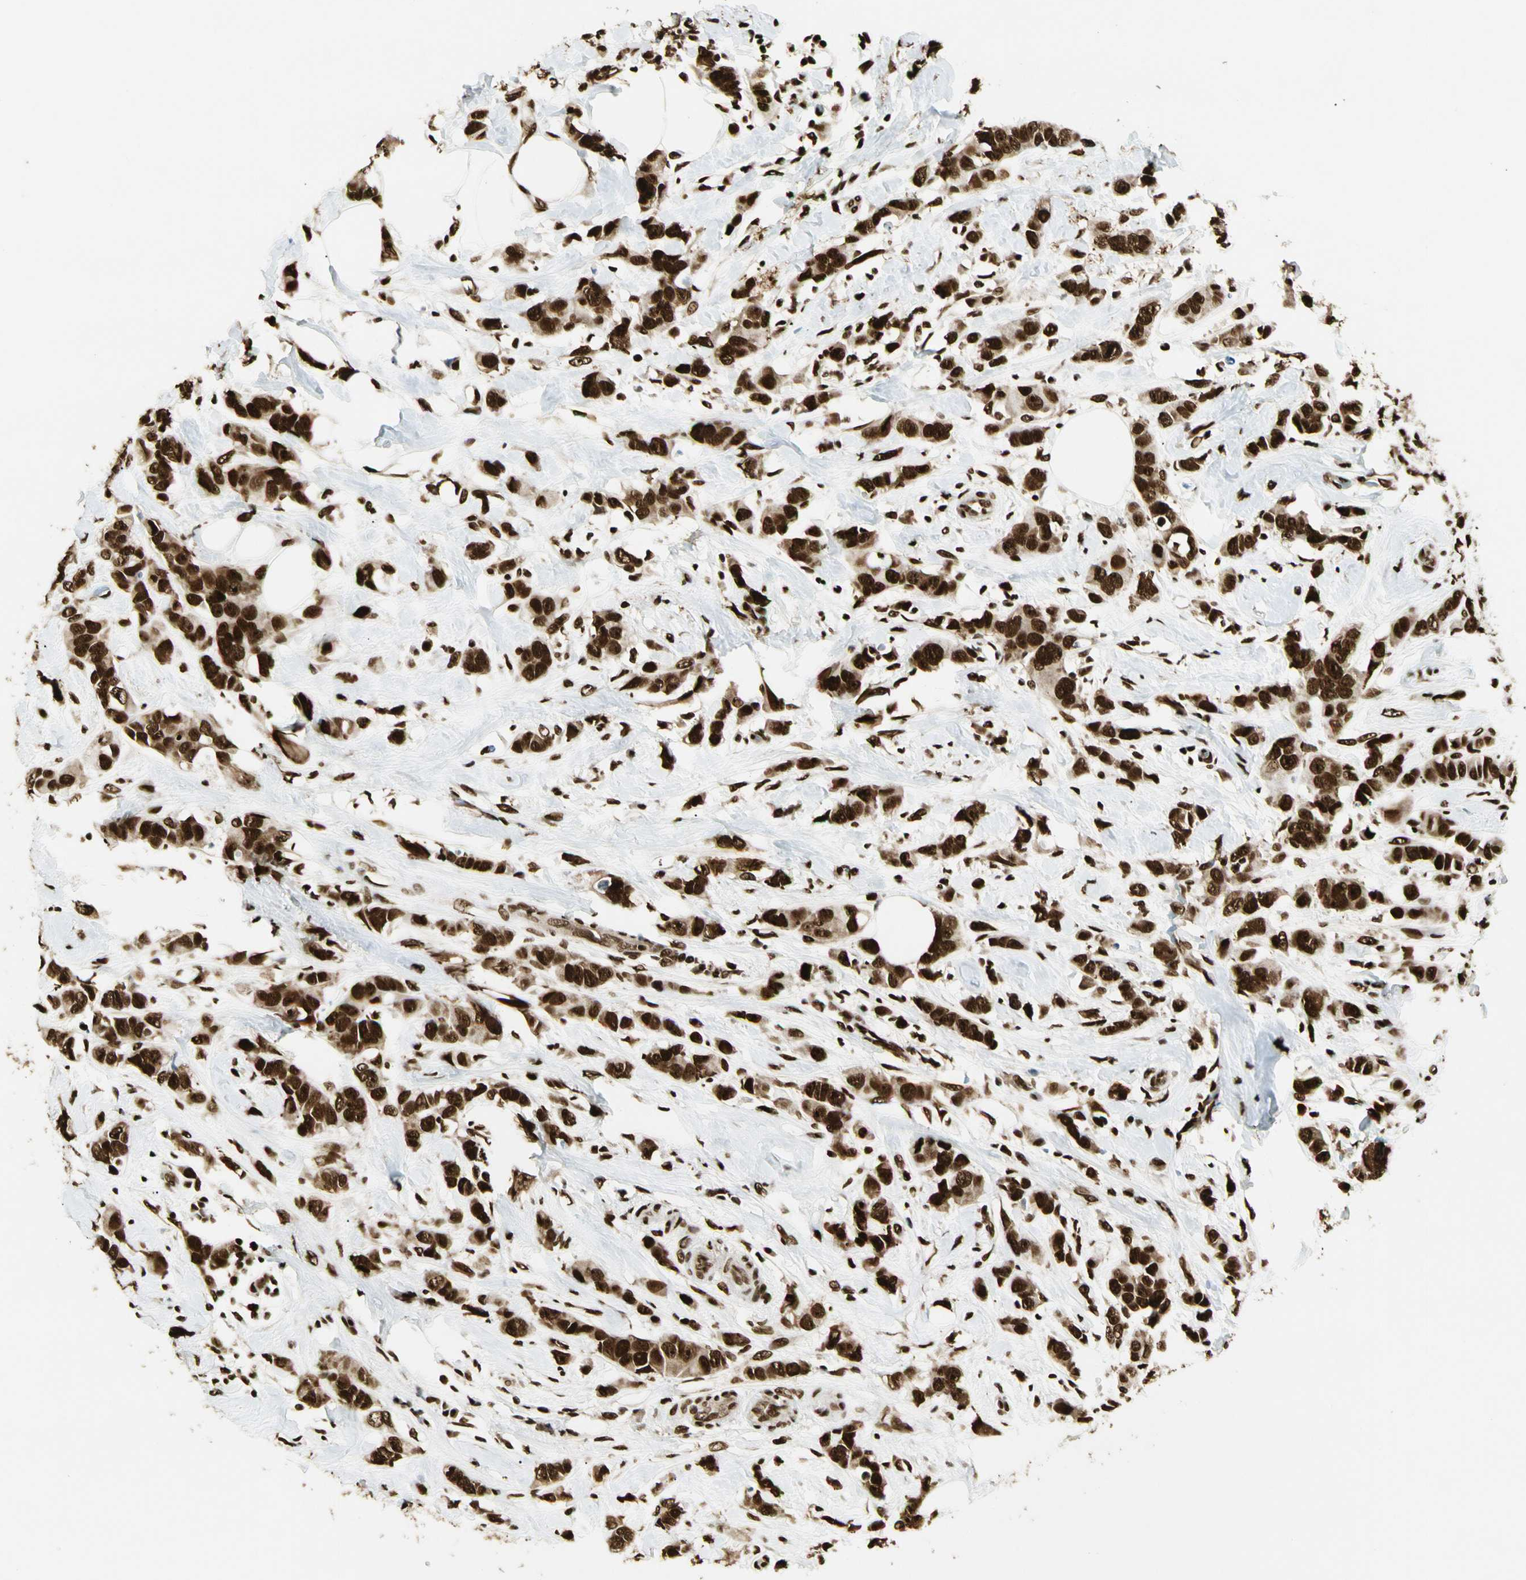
{"staining": {"intensity": "strong", "quantity": ">75%", "location": "cytoplasmic/membranous,nuclear"}, "tissue": "breast cancer", "cell_type": "Tumor cells", "image_type": "cancer", "snomed": [{"axis": "morphology", "description": "Normal tissue, NOS"}, {"axis": "morphology", "description": "Duct carcinoma"}, {"axis": "topography", "description": "Breast"}], "caption": "A brown stain highlights strong cytoplasmic/membranous and nuclear staining of a protein in breast cancer (infiltrating ductal carcinoma) tumor cells.", "gene": "FUS", "patient": {"sex": "female", "age": 50}}